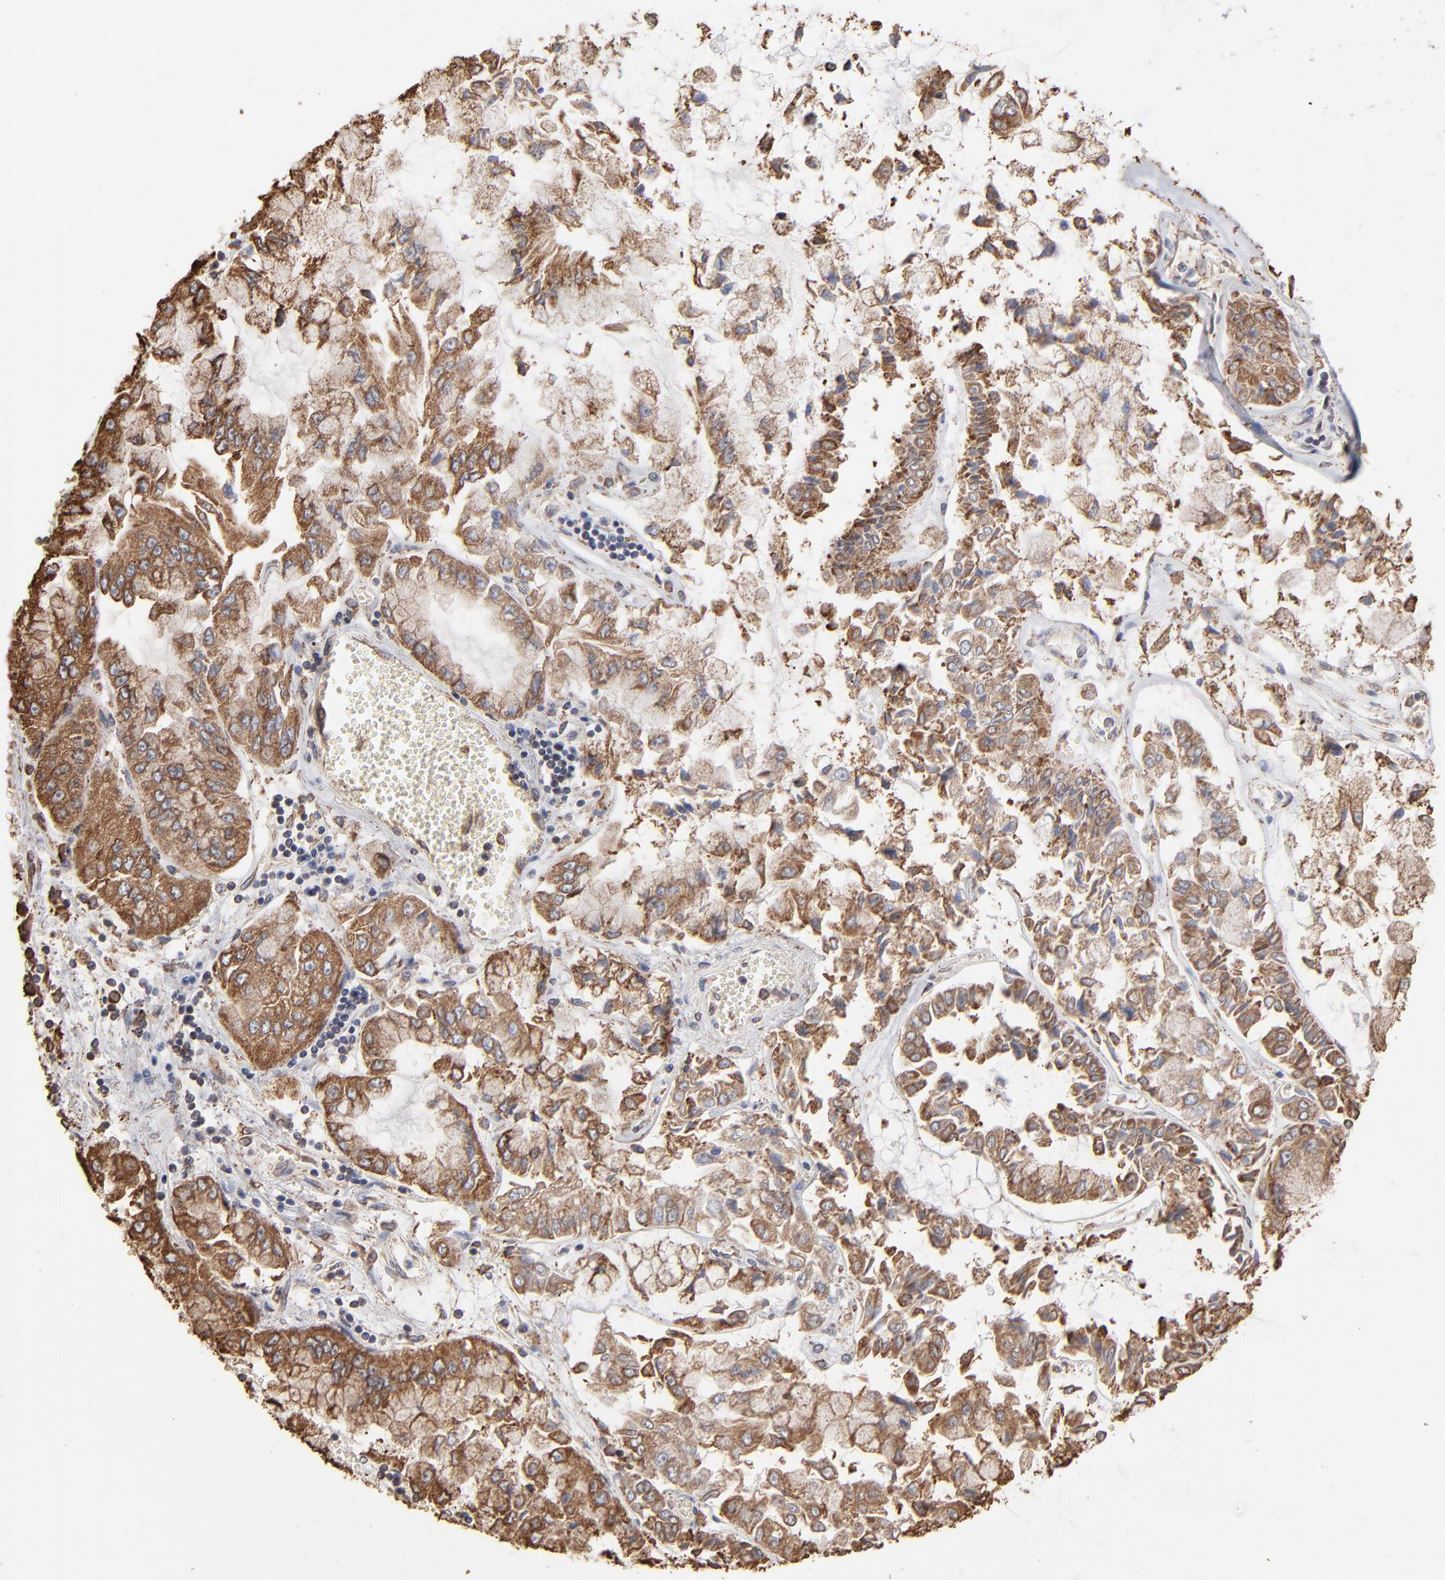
{"staining": {"intensity": "moderate", "quantity": ">75%", "location": "cytoplasmic/membranous"}, "tissue": "liver cancer", "cell_type": "Tumor cells", "image_type": "cancer", "snomed": [{"axis": "morphology", "description": "Cholangiocarcinoma"}, {"axis": "topography", "description": "Liver"}], "caption": "The photomicrograph displays a brown stain indicating the presence of a protein in the cytoplasmic/membranous of tumor cells in liver cholangiocarcinoma.", "gene": "PDIA3", "patient": {"sex": "female", "age": 79}}